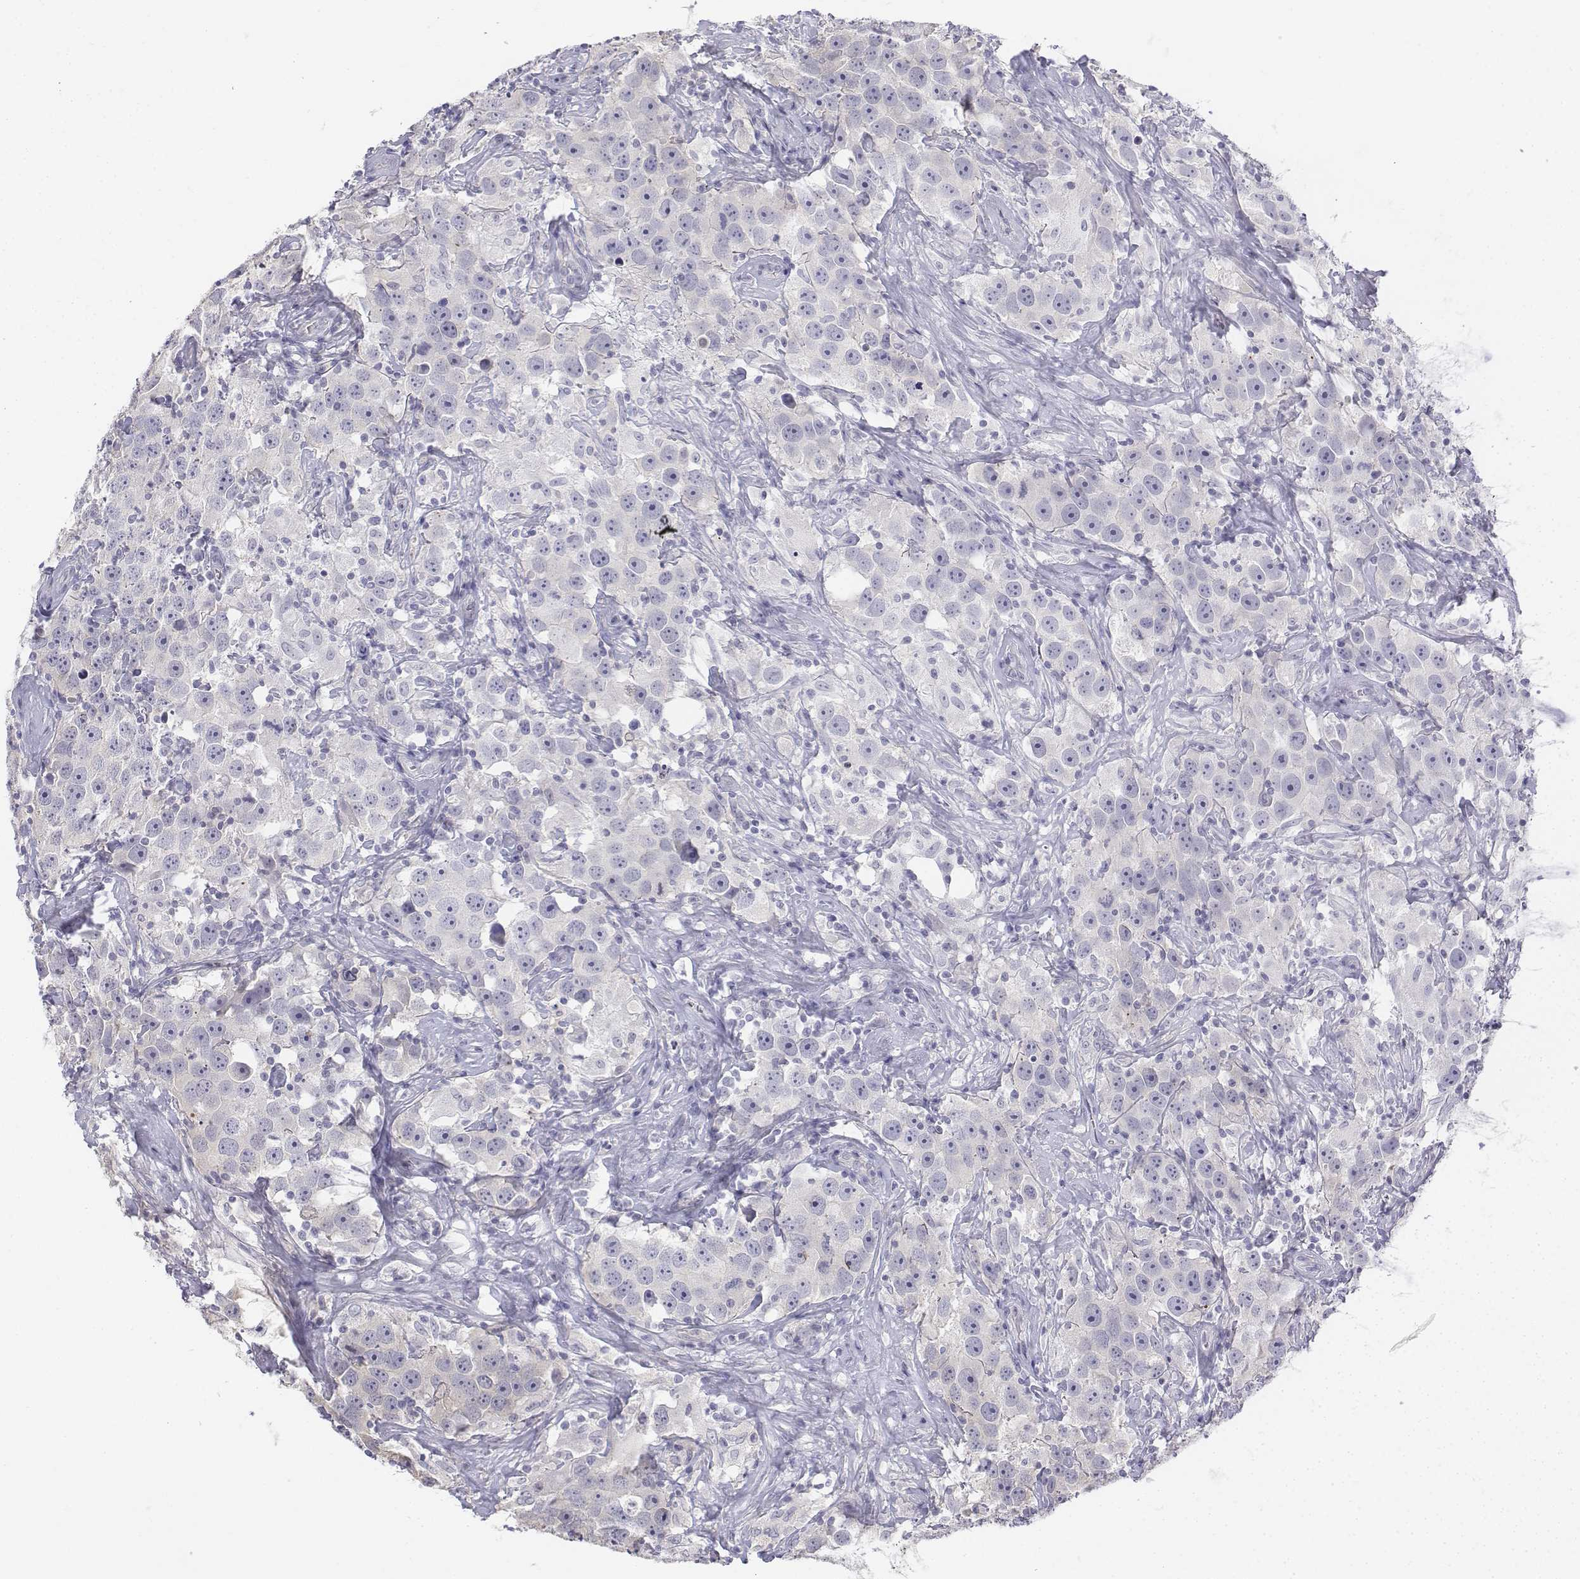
{"staining": {"intensity": "negative", "quantity": "none", "location": "none"}, "tissue": "testis cancer", "cell_type": "Tumor cells", "image_type": "cancer", "snomed": [{"axis": "morphology", "description": "Seminoma, NOS"}, {"axis": "topography", "description": "Testis"}], "caption": "The image shows no staining of tumor cells in seminoma (testis).", "gene": "LGSN", "patient": {"sex": "male", "age": 49}}